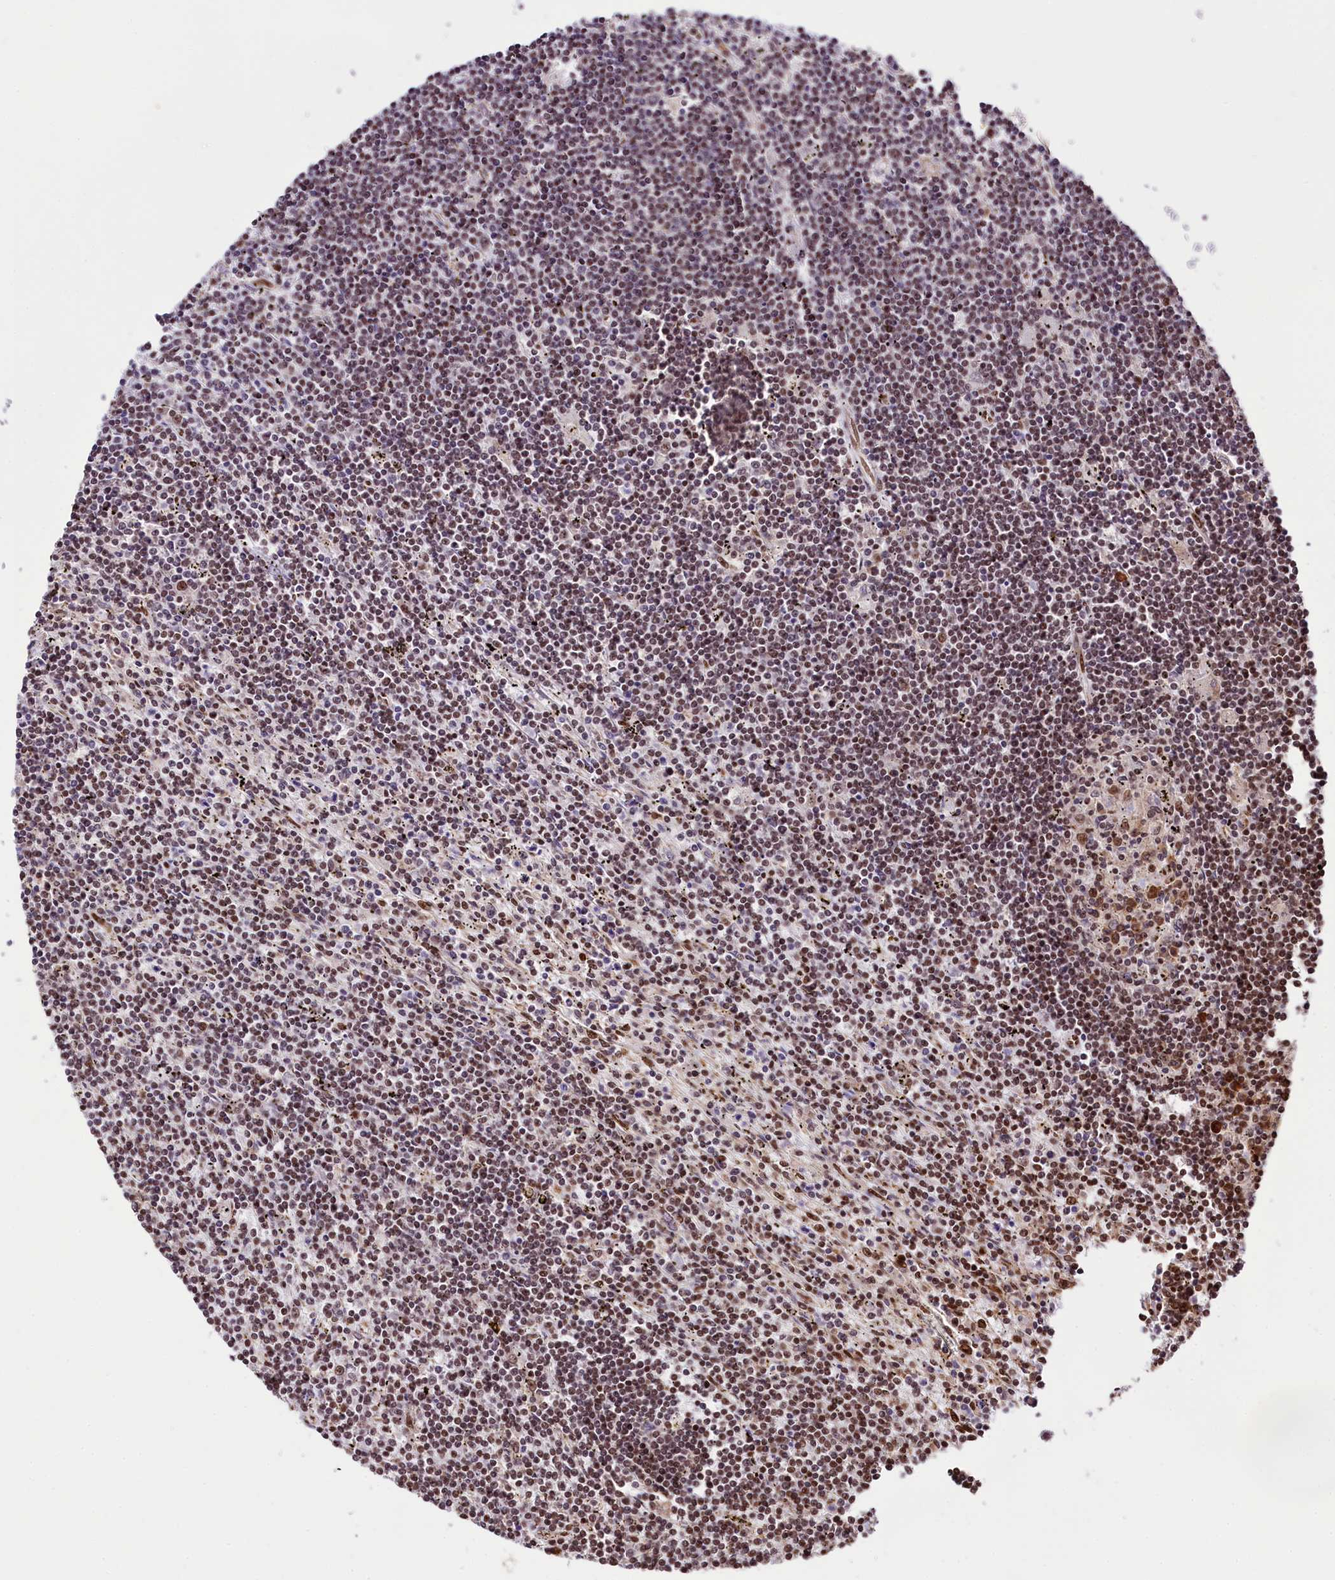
{"staining": {"intensity": "weak", "quantity": "25%-75%", "location": "nuclear"}, "tissue": "lymphoma", "cell_type": "Tumor cells", "image_type": "cancer", "snomed": [{"axis": "morphology", "description": "Malignant lymphoma, non-Hodgkin's type, Low grade"}, {"axis": "topography", "description": "Spleen"}], "caption": "This photomicrograph reveals immunohistochemistry staining of human low-grade malignant lymphoma, non-Hodgkin's type, with low weak nuclear expression in approximately 25%-75% of tumor cells.", "gene": "PDS5B", "patient": {"sex": "male", "age": 76}}